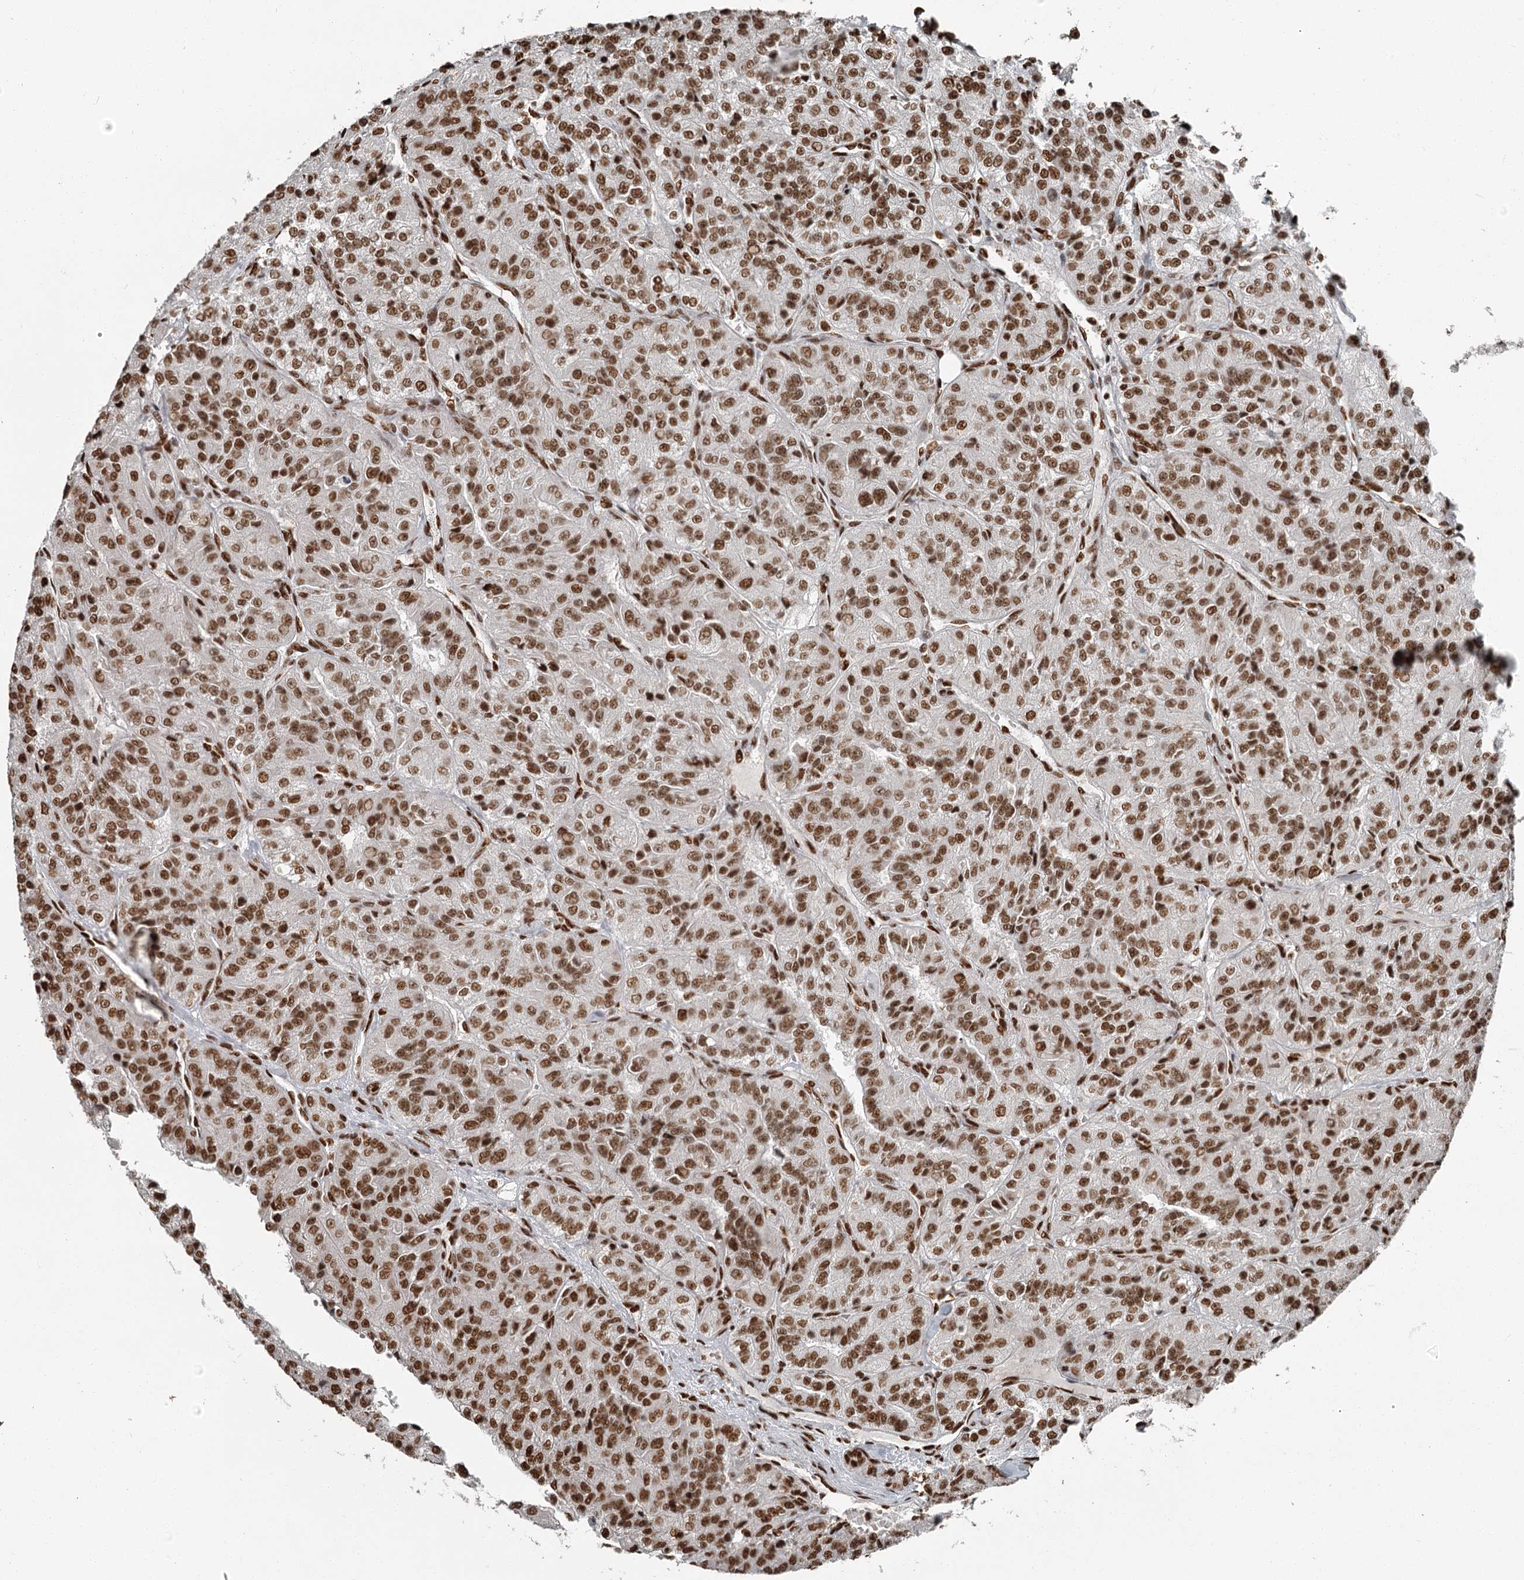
{"staining": {"intensity": "moderate", "quantity": ">75%", "location": "nuclear"}, "tissue": "renal cancer", "cell_type": "Tumor cells", "image_type": "cancer", "snomed": [{"axis": "morphology", "description": "Adenocarcinoma, NOS"}, {"axis": "topography", "description": "Kidney"}], "caption": "Renal adenocarcinoma was stained to show a protein in brown. There is medium levels of moderate nuclear staining in approximately >75% of tumor cells.", "gene": "RBBP7", "patient": {"sex": "female", "age": 63}}